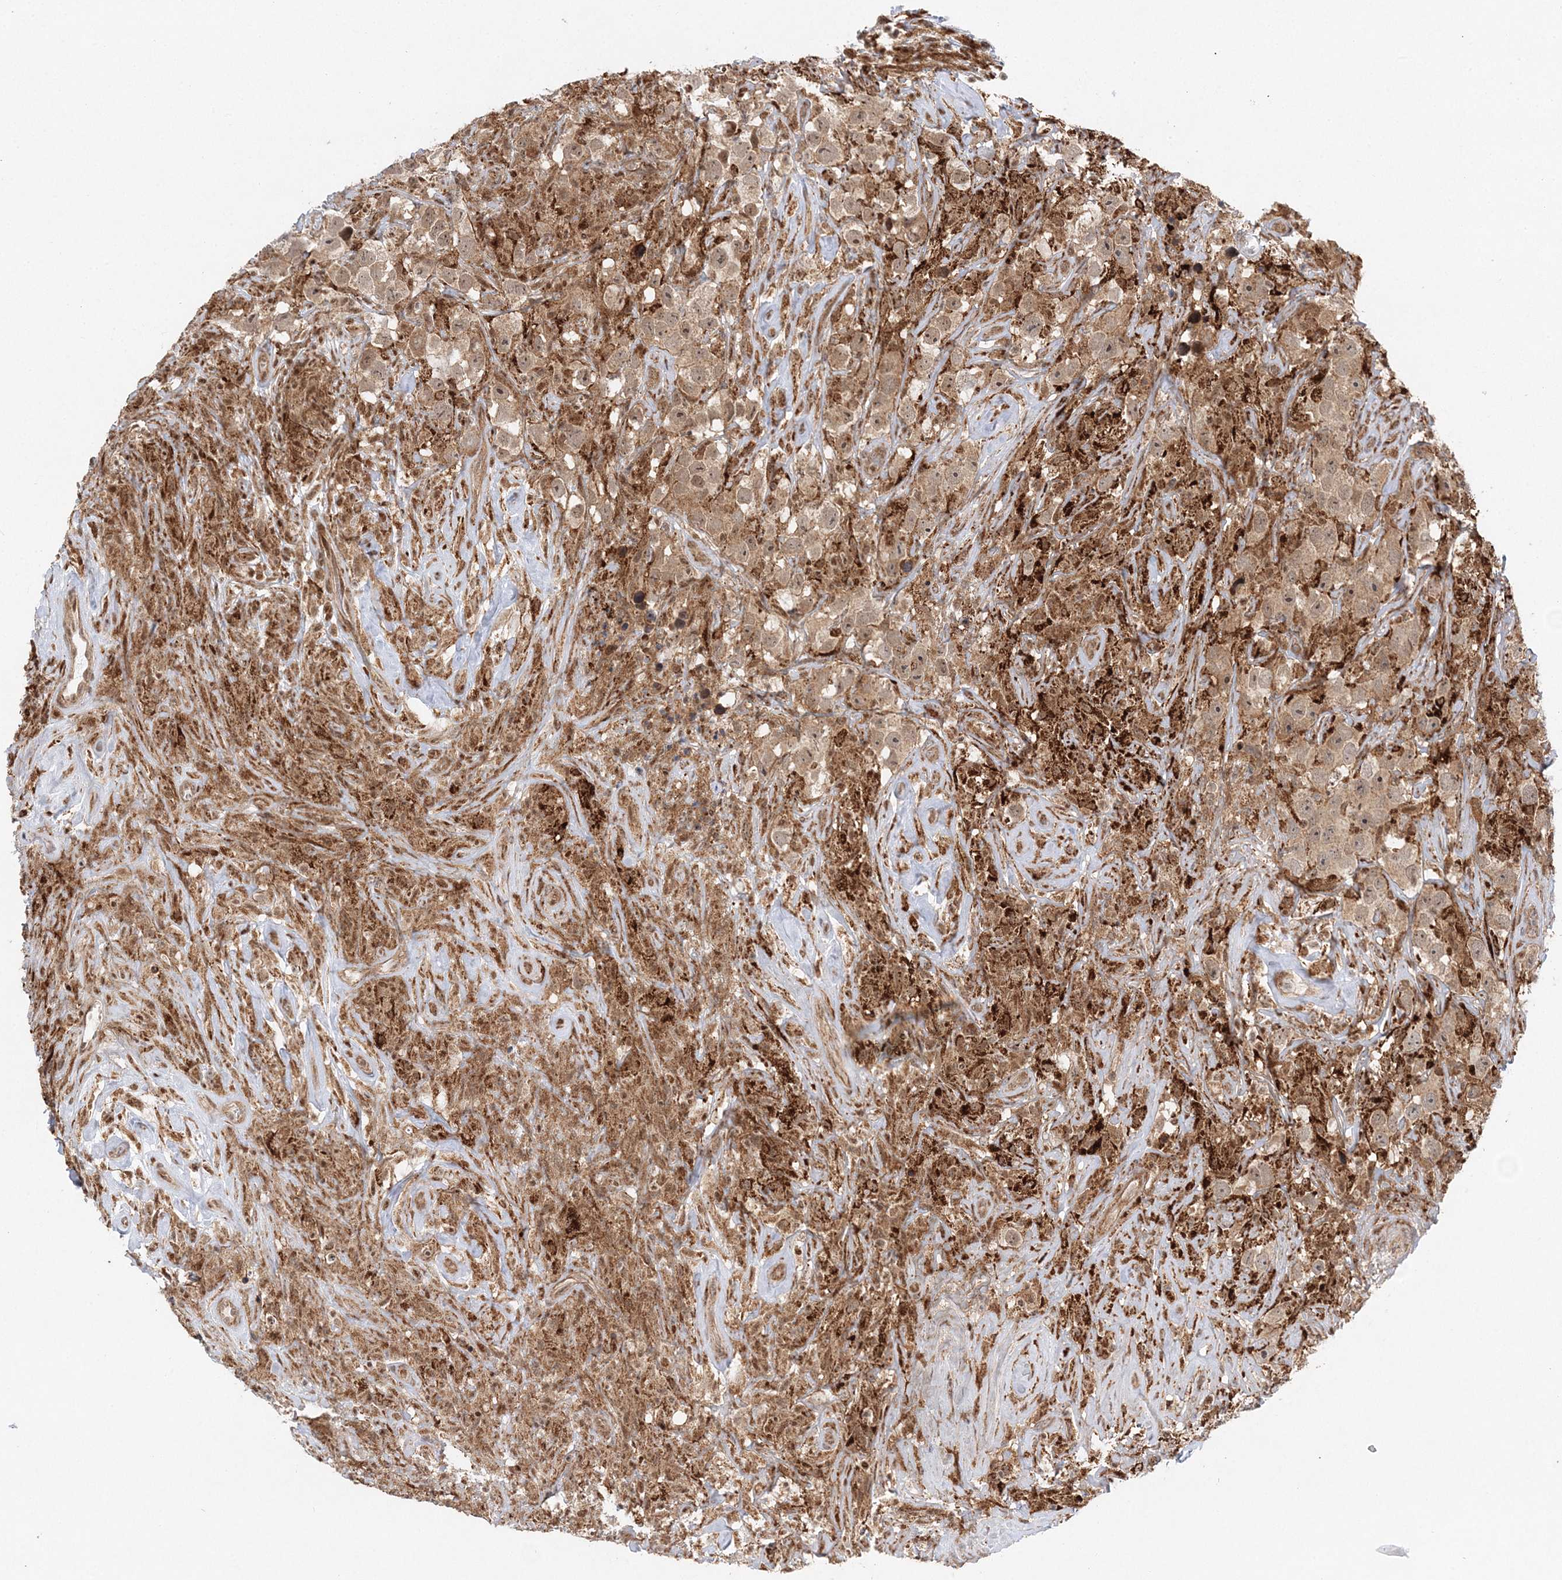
{"staining": {"intensity": "weak", "quantity": ">75%", "location": "cytoplasmic/membranous"}, "tissue": "testis cancer", "cell_type": "Tumor cells", "image_type": "cancer", "snomed": [{"axis": "morphology", "description": "Seminoma, NOS"}, {"axis": "topography", "description": "Testis"}], "caption": "Immunohistochemistry staining of testis cancer (seminoma), which exhibits low levels of weak cytoplasmic/membranous staining in about >75% of tumor cells indicating weak cytoplasmic/membranous protein staining. The staining was performed using DAB (3,3'-diaminobenzidine) (brown) for protein detection and nuclei were counterstained in hematoxylin (blue).", "gene": "RAB11FIP2", "patient": {"sex": "male", "age": 49}}